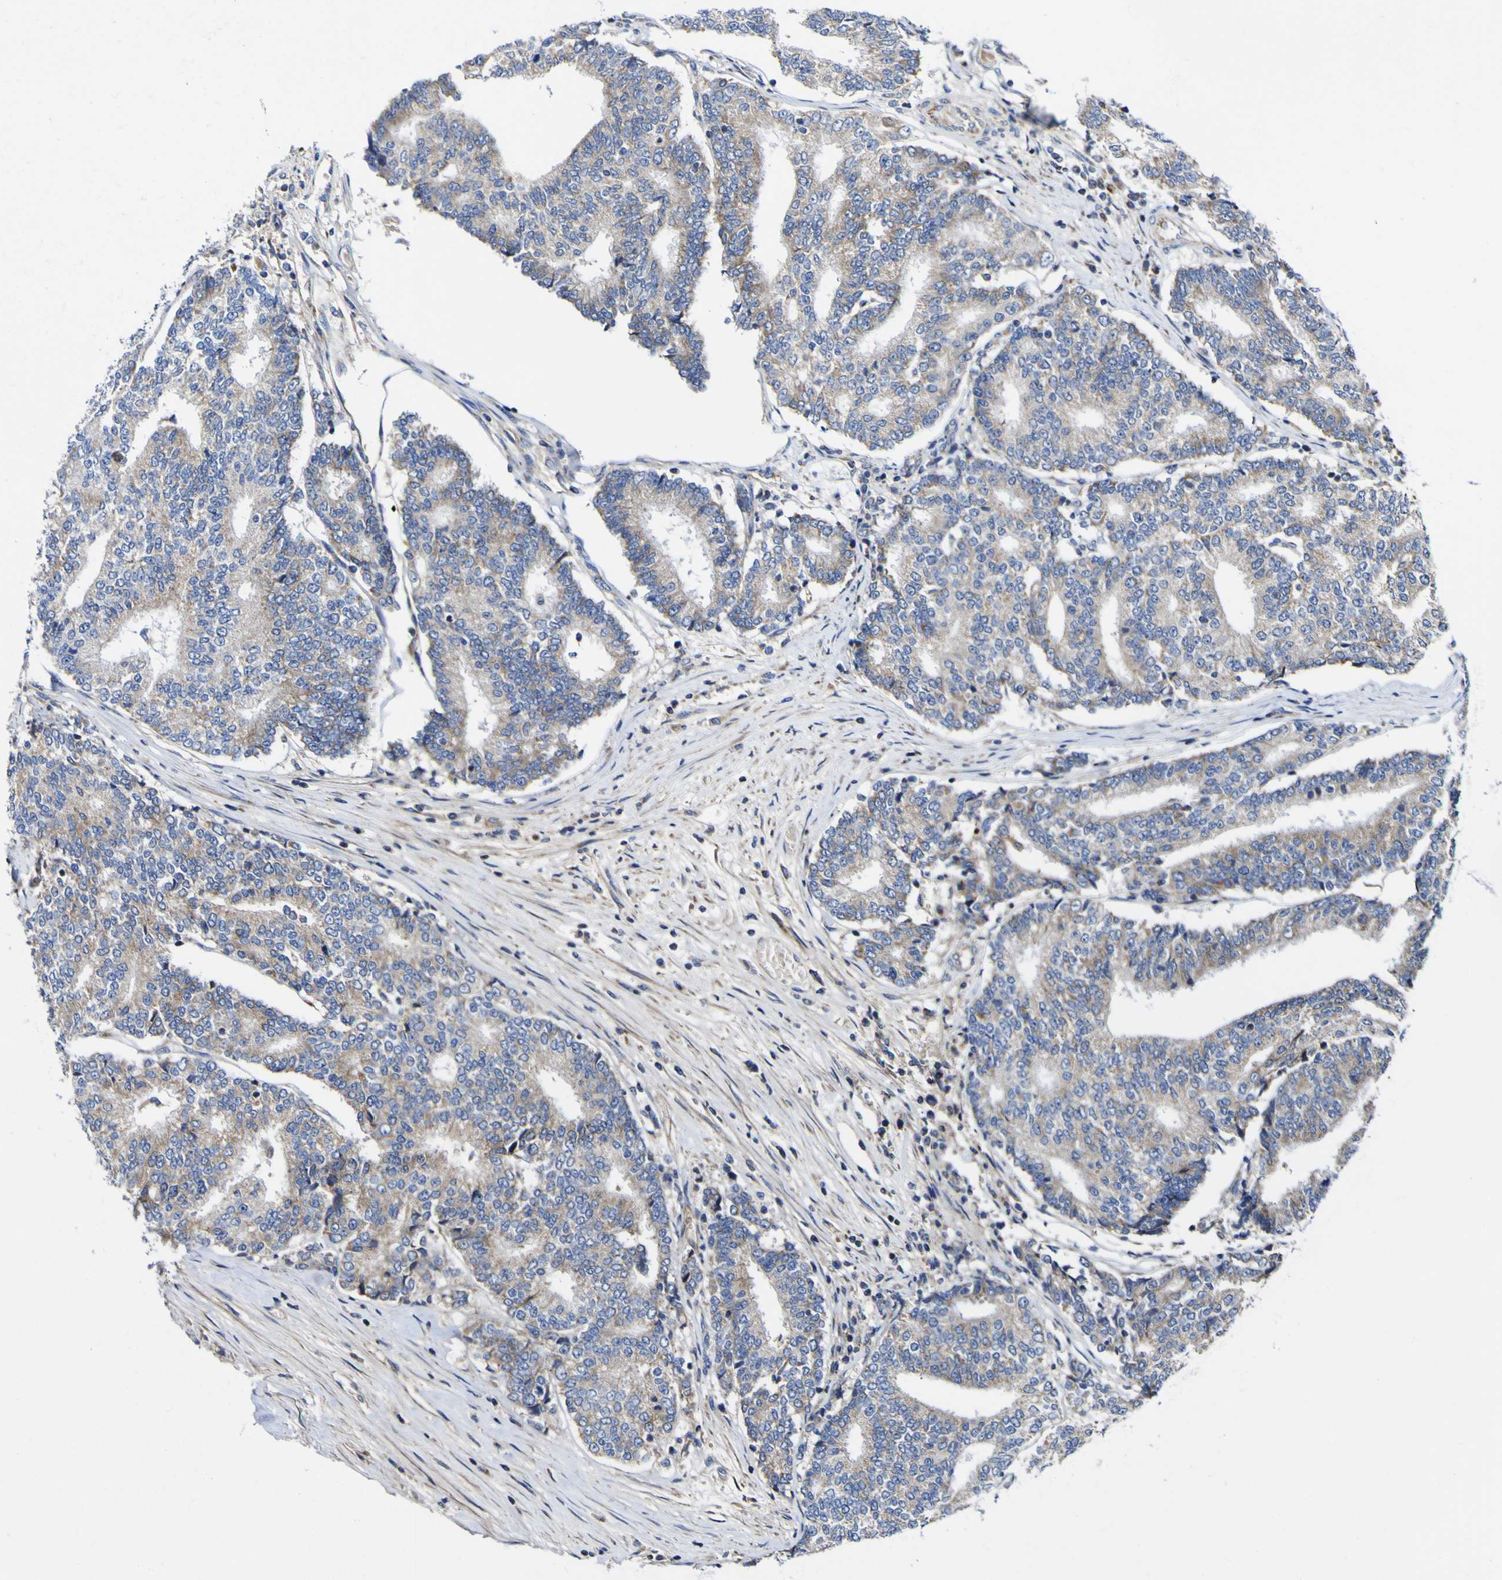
{"staining": {"intensity": "weak", "quantity": "25%-75%", "location": "cytoplasmic/membranous"}, "tissue": "prostate cancer", "cell_type": "Tumor cells", "image_type": "cancer", "snomed": [{"axis": "morphology", "description": "Normal tissue, NOS"}, {"axis": "morphology", "description": "Adenocarcinoma, High grade"}, {"axis": "topography", "description": "Prostate"}, {"axis": "topography", "description": "Seminal veicle"}], "caption": "This is an image of IHC staining of prostate cancer, which shows weak staining in the cytoplasmic/membranous of tumor cells.", "gene": "CCDC90B", "patient": {"sex": "male", "age": 55}}